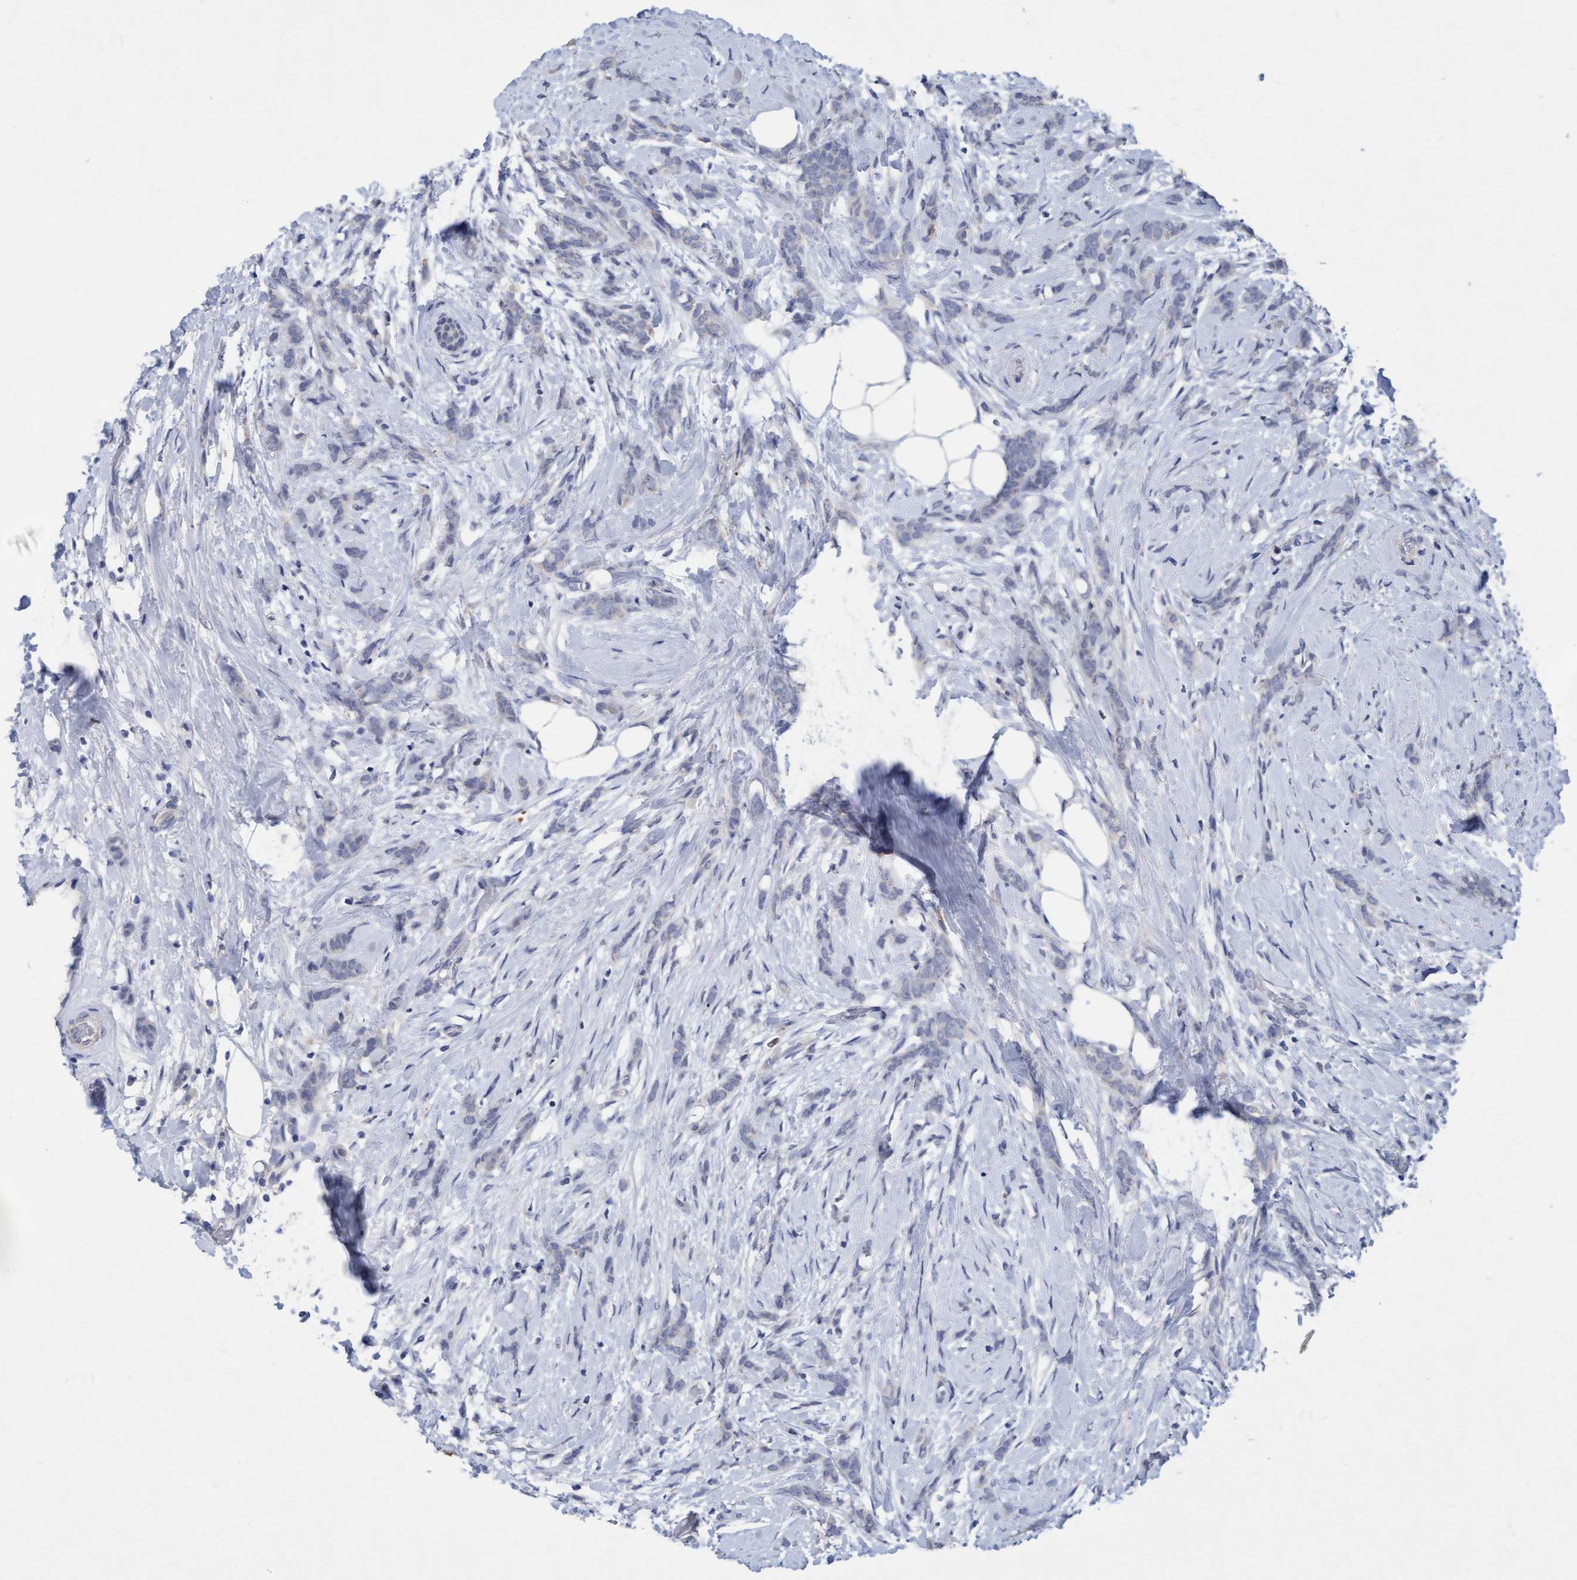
{"staining": {"intensity": "negative", "quantity": "none", "location": "none"}, "tissue": "breast cancer", "cell_type": "Tumor cells", "image_type": "cancer", "snomed": [{"axis": "morphology", "description": "Lobular carcinoma, in situ"}, {"axis": "morphology", "description": "Lobular carcinoma"}, {"axis": "topography", "description": "Breast"}], "caption": "IHC micrograph of neoplastic tissue: lobular carcinoma (breast) stained with DAB (3,3'-diaminobenzidine) demonstrates no significant protein positivity in tumor cells. (Stains: DAB immunohistochemistry with hematoxylin counter stain, Microscopy: brightfield microscopy at high magnification).", "gene": "VSIG8", "patient": {"sex": "female", "age": 41}}